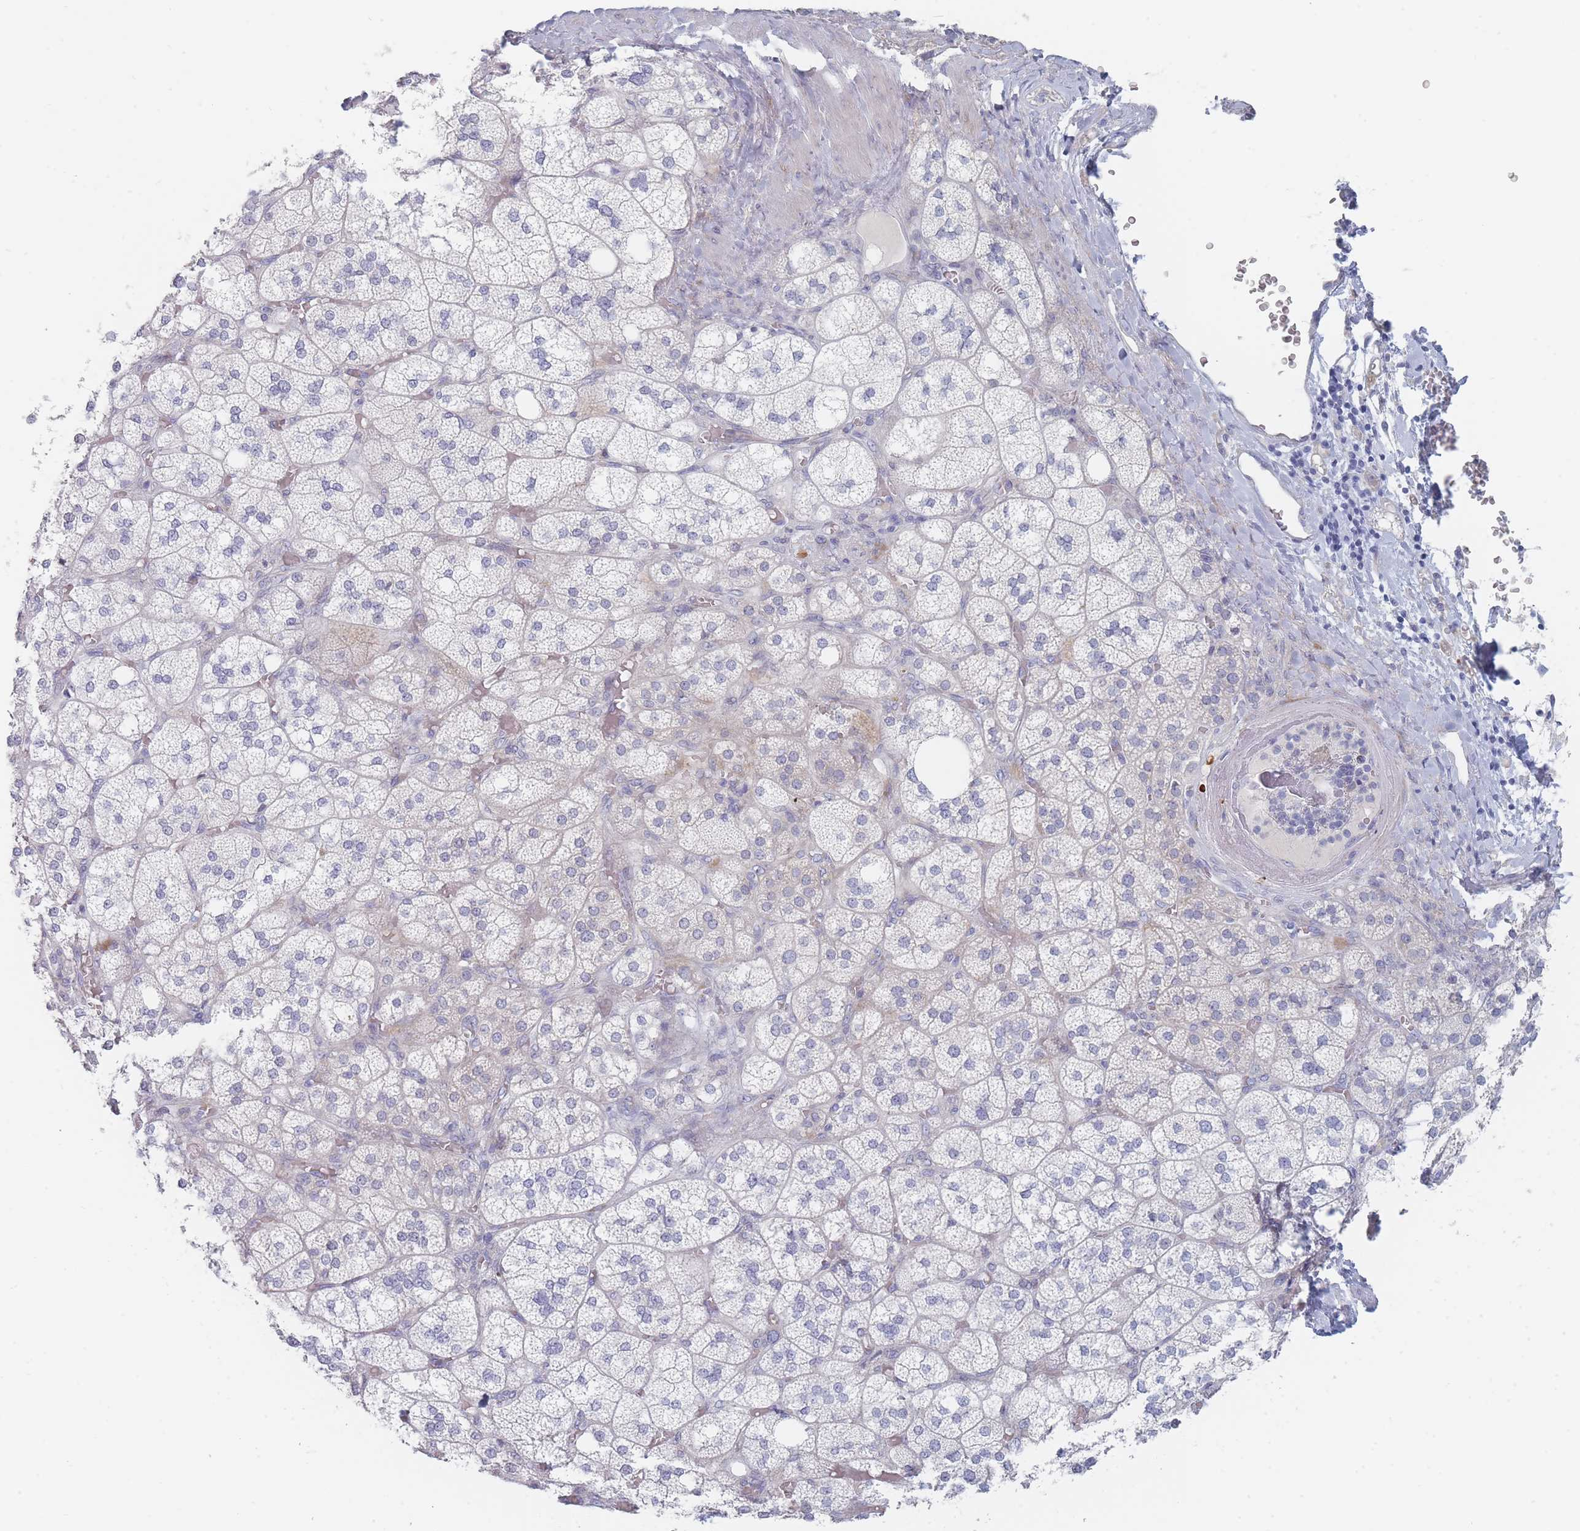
{"staining": {"intensity": "weak", "quantity": "<25%", "location": "cytoplasmic/membranous"}, "tissue": "adrenal gland", "cell_type": "Glandular cells", "image_type": "normal", "snomed": [{"axis": "morphology", "description": "Normal tissue, NOS"}, {"axis": "topography", "description": "Adrenal gland"}], "caption": "DAB (3,3'-diaminobenzidine) immunohistochemical staining of normal human adrenal gland exhibits no significant expression in glandular cells. Nuclei are stained in blue.", "gene": "SPATS1", "patient": {"sex": "male", "age": 61}}